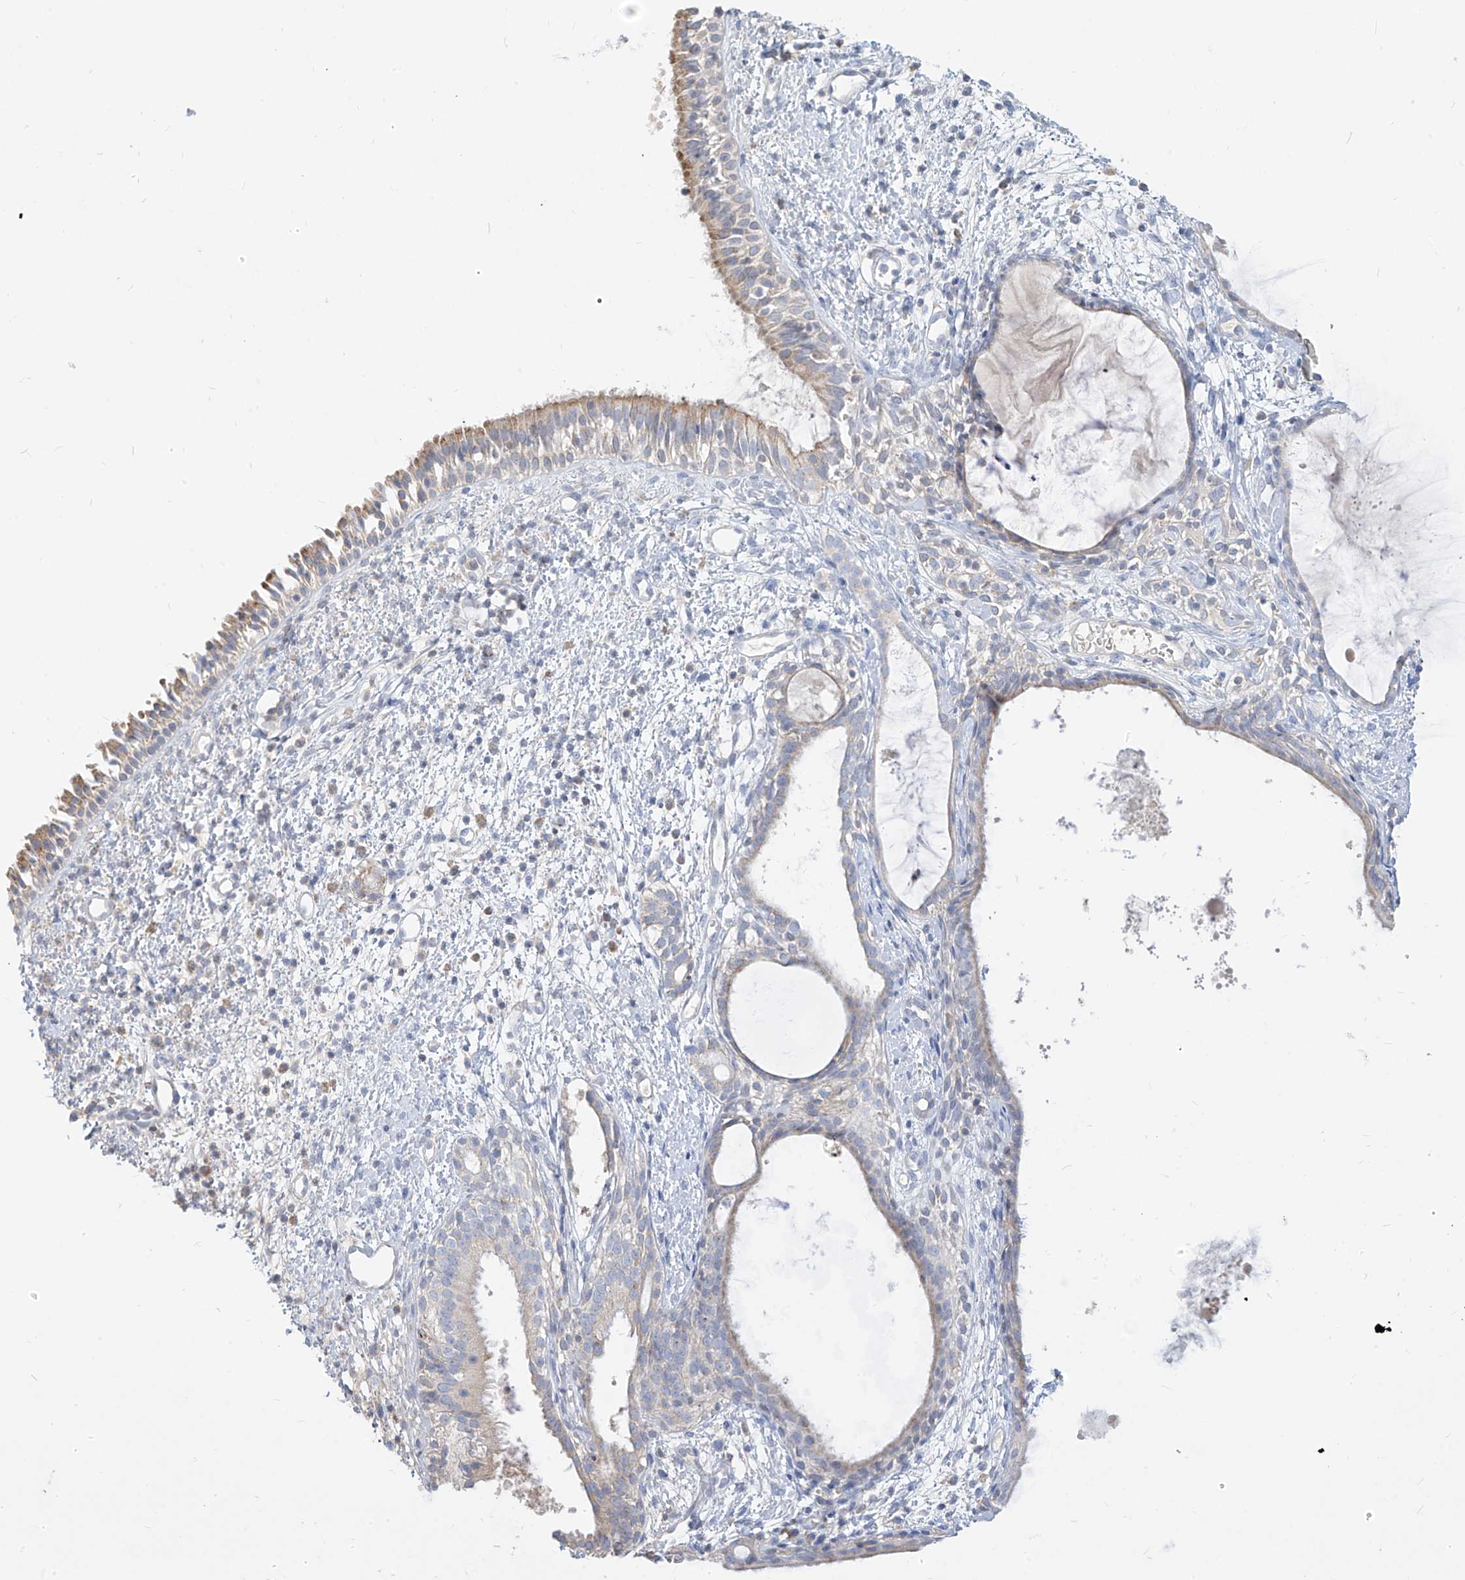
{"staining": {"intensity": "weak", "quantity": "25%-75%", "location": "cytoplasmic/membranous"}, "tissue": "nasopharynx", "cell_type": "Respiratory epithelial cells", "image_type": "normal", "snomed": [{"axis": "morphology", "description": "Normal tissue, NOS"}, {"axis": "topography", "description": "Nasopharynx"}], "caption": "Immunohistochemistry (DAB) staining of normal nasopharynx shows weak cytoplasmic/membranous protein positivity in about 25%-75% of respiratory epithelial cells. (DAB (3,3'-diaminobenzidine) IHC with brightfield microscopy, high magnification).", "gene": "RASA2", "patient": {"sex": "male", "age": 22}}